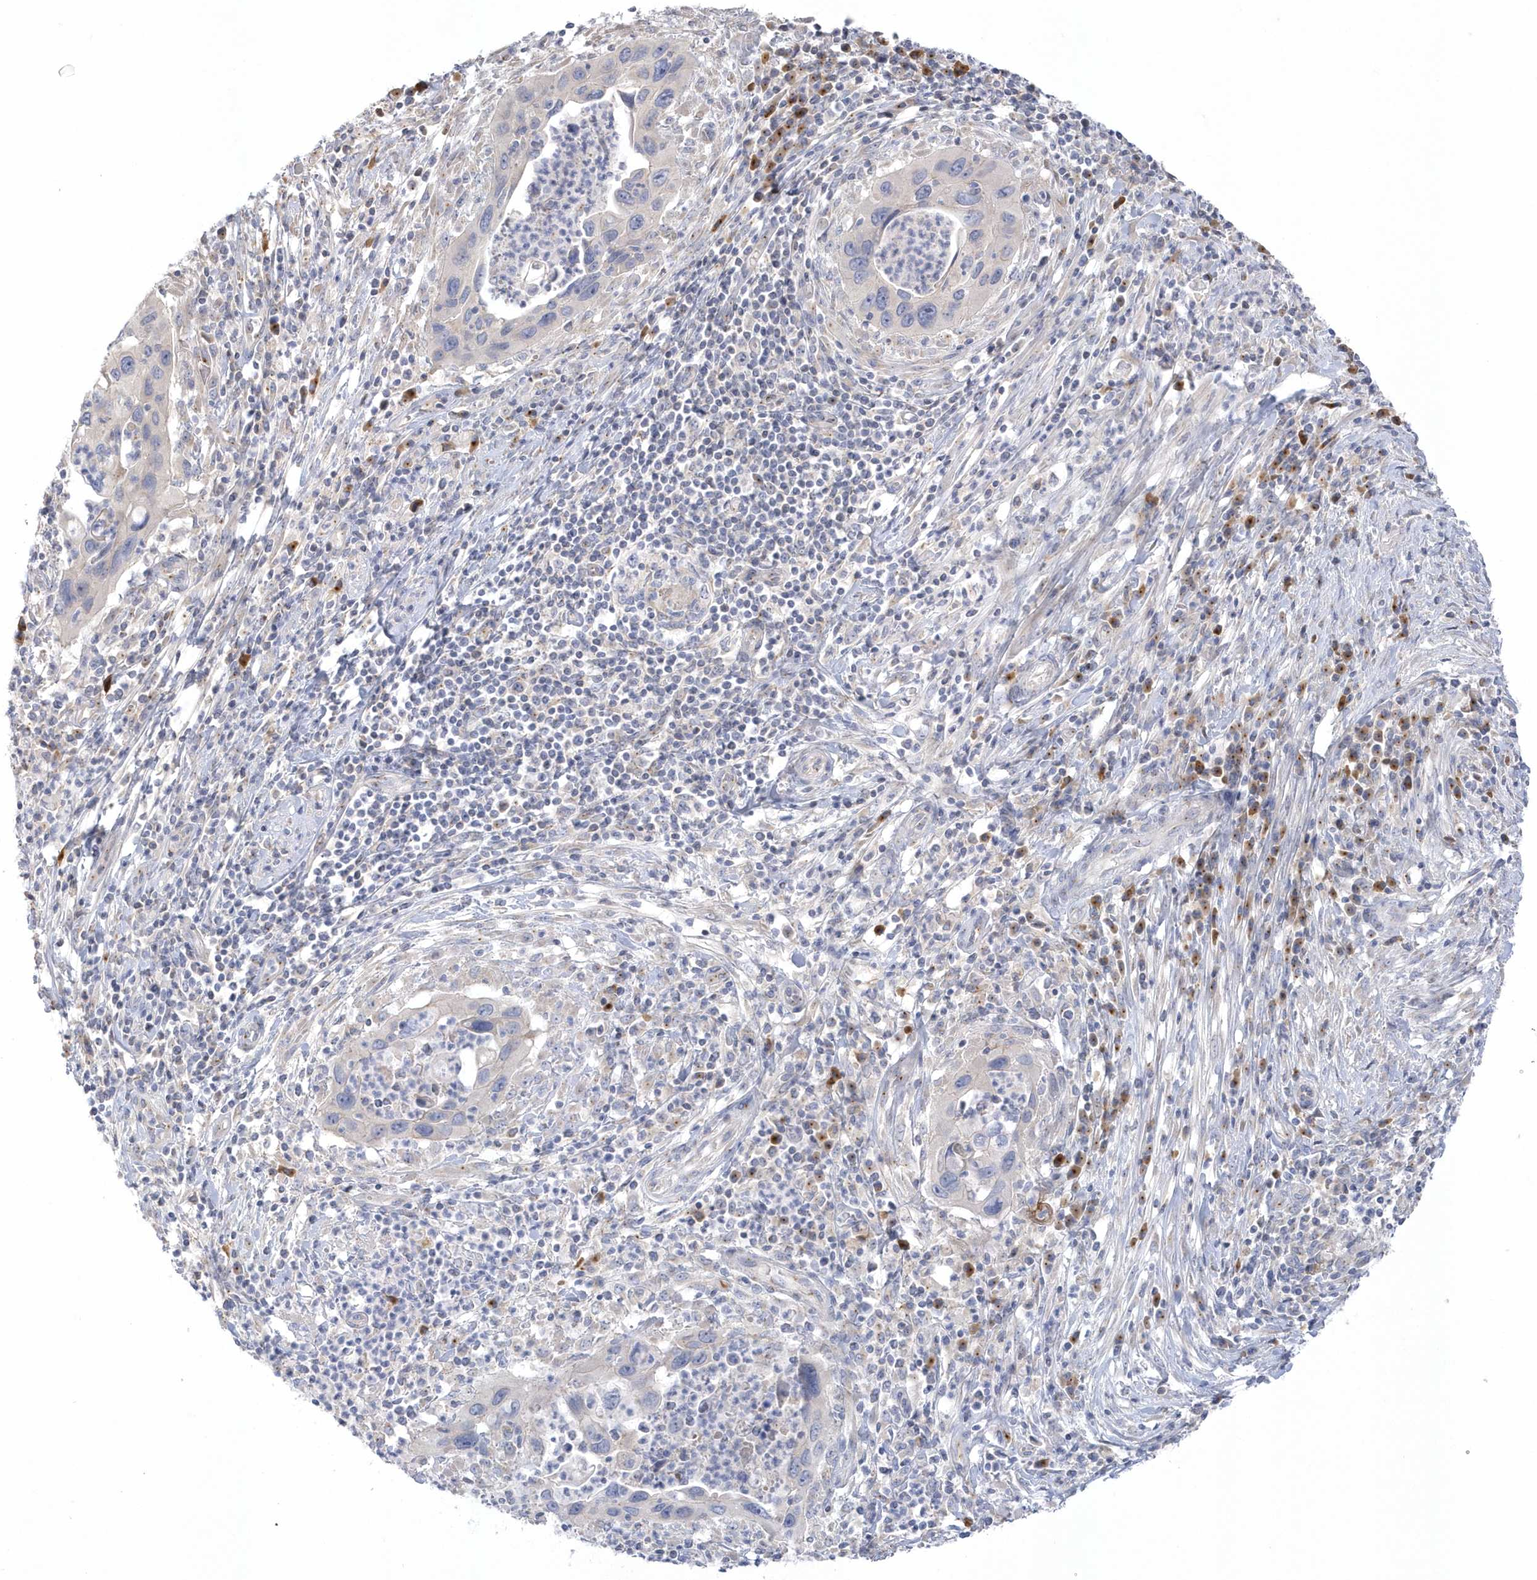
{"staining": {"intensity": "negative", "quantity": "none", "location": "none"}, "tissue": "cervical cancer", "cell_type": "Tumor cells", "image_type": "cancer", "snomed": [{"axis": "morphology", "description": "Squamous cell carcinoma, NOS"}, {"axis": "topography", "description": "Cervix"}], "caption": "Squamous cell carcinoma (cervical) was stained to show a protein in brown. There is no significant expression in tumor cells.", "gene": "SEMA3D", "patient": {"sex": "female", "age": 38}}